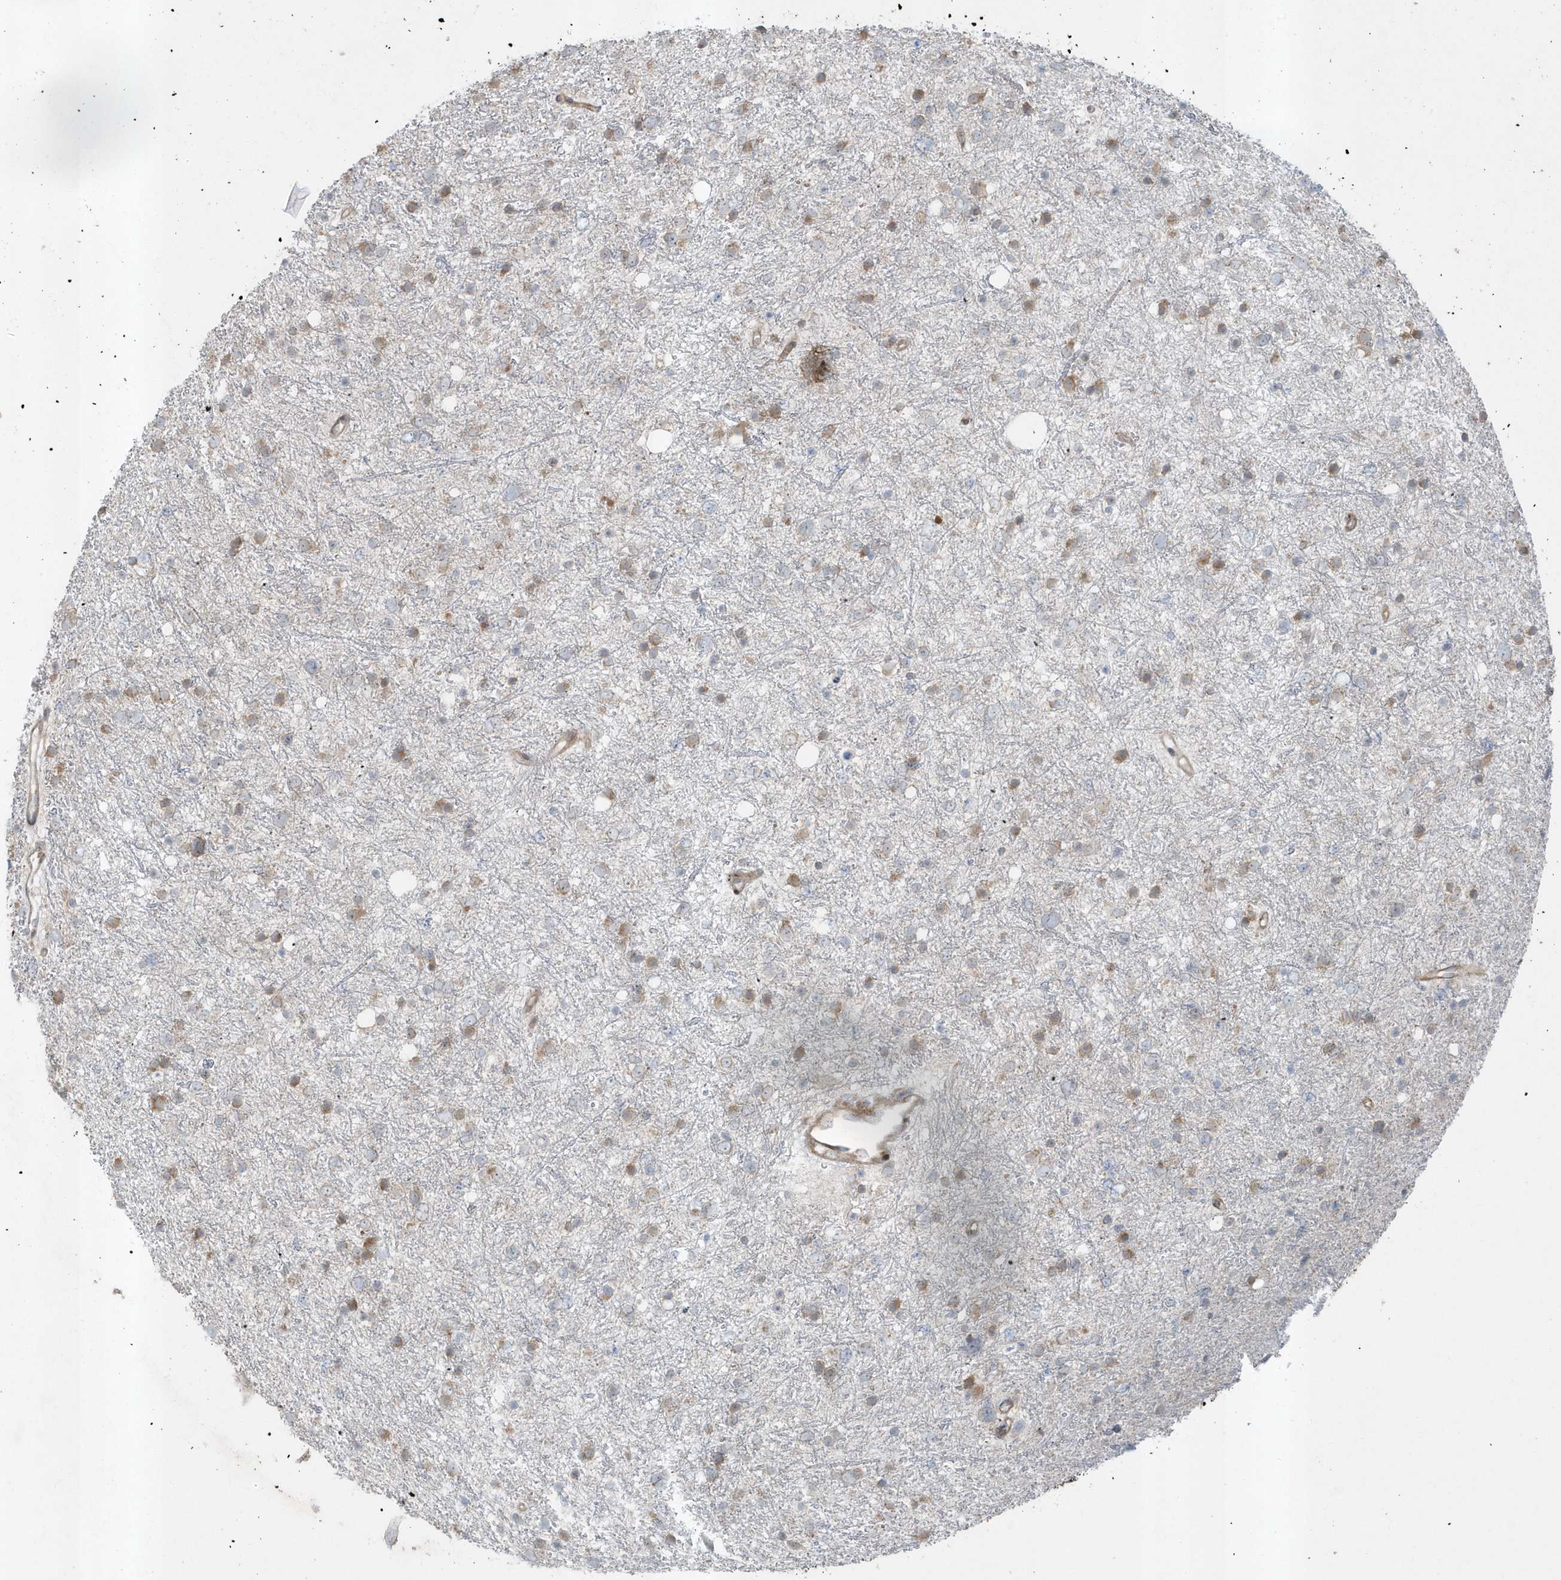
{"staining": {"intensity": "moderate", "quantity": "25%-75%", "location": "cytoplasmic/membranous"}, "tissue": "glioma", "cell_type": "Tumor cells", "image_type": "cancer", "snomed": [{"axis": "morphology", "description": "Glioma, malignant, Low grade"}, {"axis": "topography", "description": "Cerebral cortex"}], "caption": "A micrograph showing moderate cytoplasmic/membranous staining in approximately 25%-75% of tumor cells in glioma, as visualized by brown immunohistochemical staining.", "gene": "FAM98A", "patient": {"sex": "female", "age": 39}}